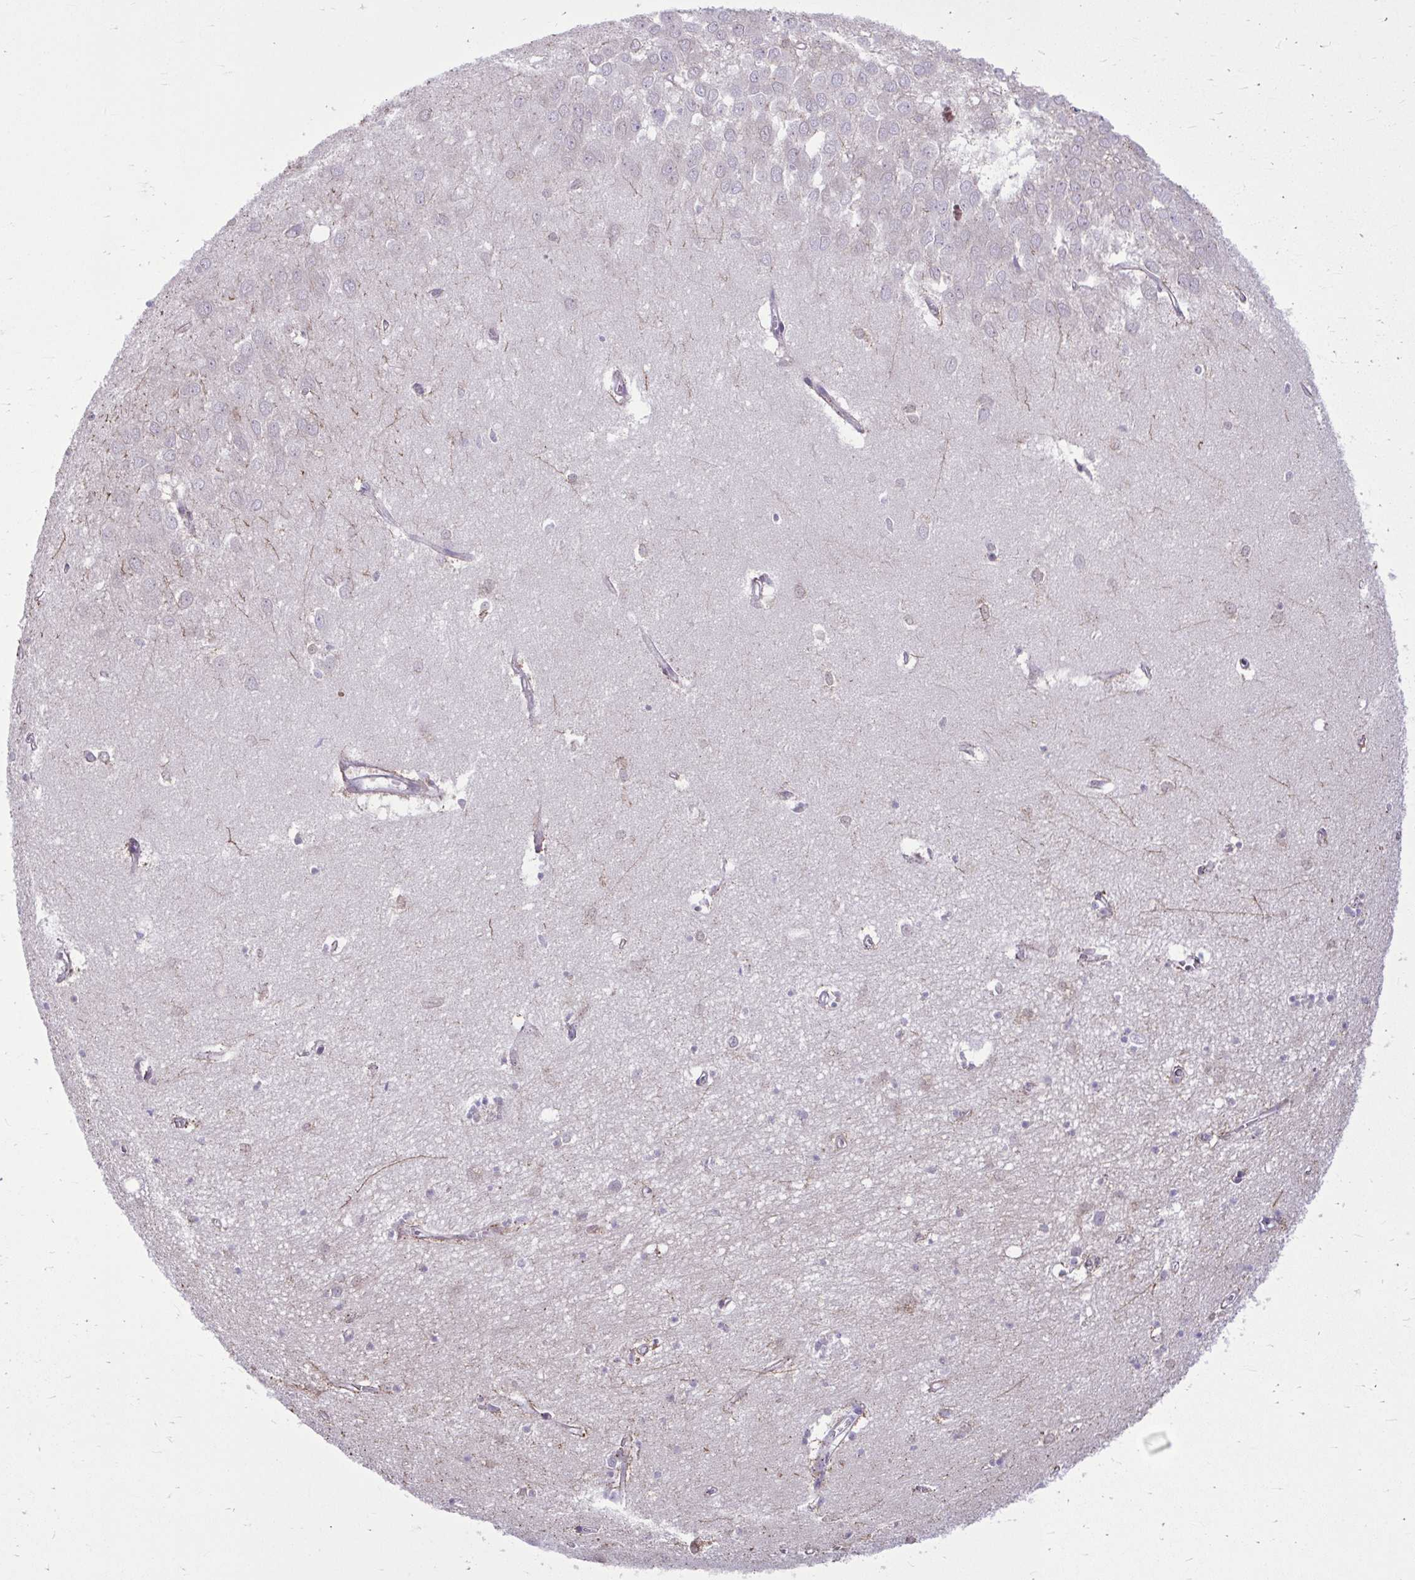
{"staining": {"intensity": "negative", "quantity": "none", "location": "none"}, "tissue": "hippocampus", "cell_type": "Glial cells", "image_type": "normal", "snomed": [{"axis": "morphology", "description": "Normal tissue, NOS"}, {"axis": "topography", "description": "Hippocampus"}], "caption": "This is an IHC image of unremarkable human hippocampus. There is no expression in glial cells.", "gene": "CEACAM18", "patient": {"sex": "female", "age": 64}}